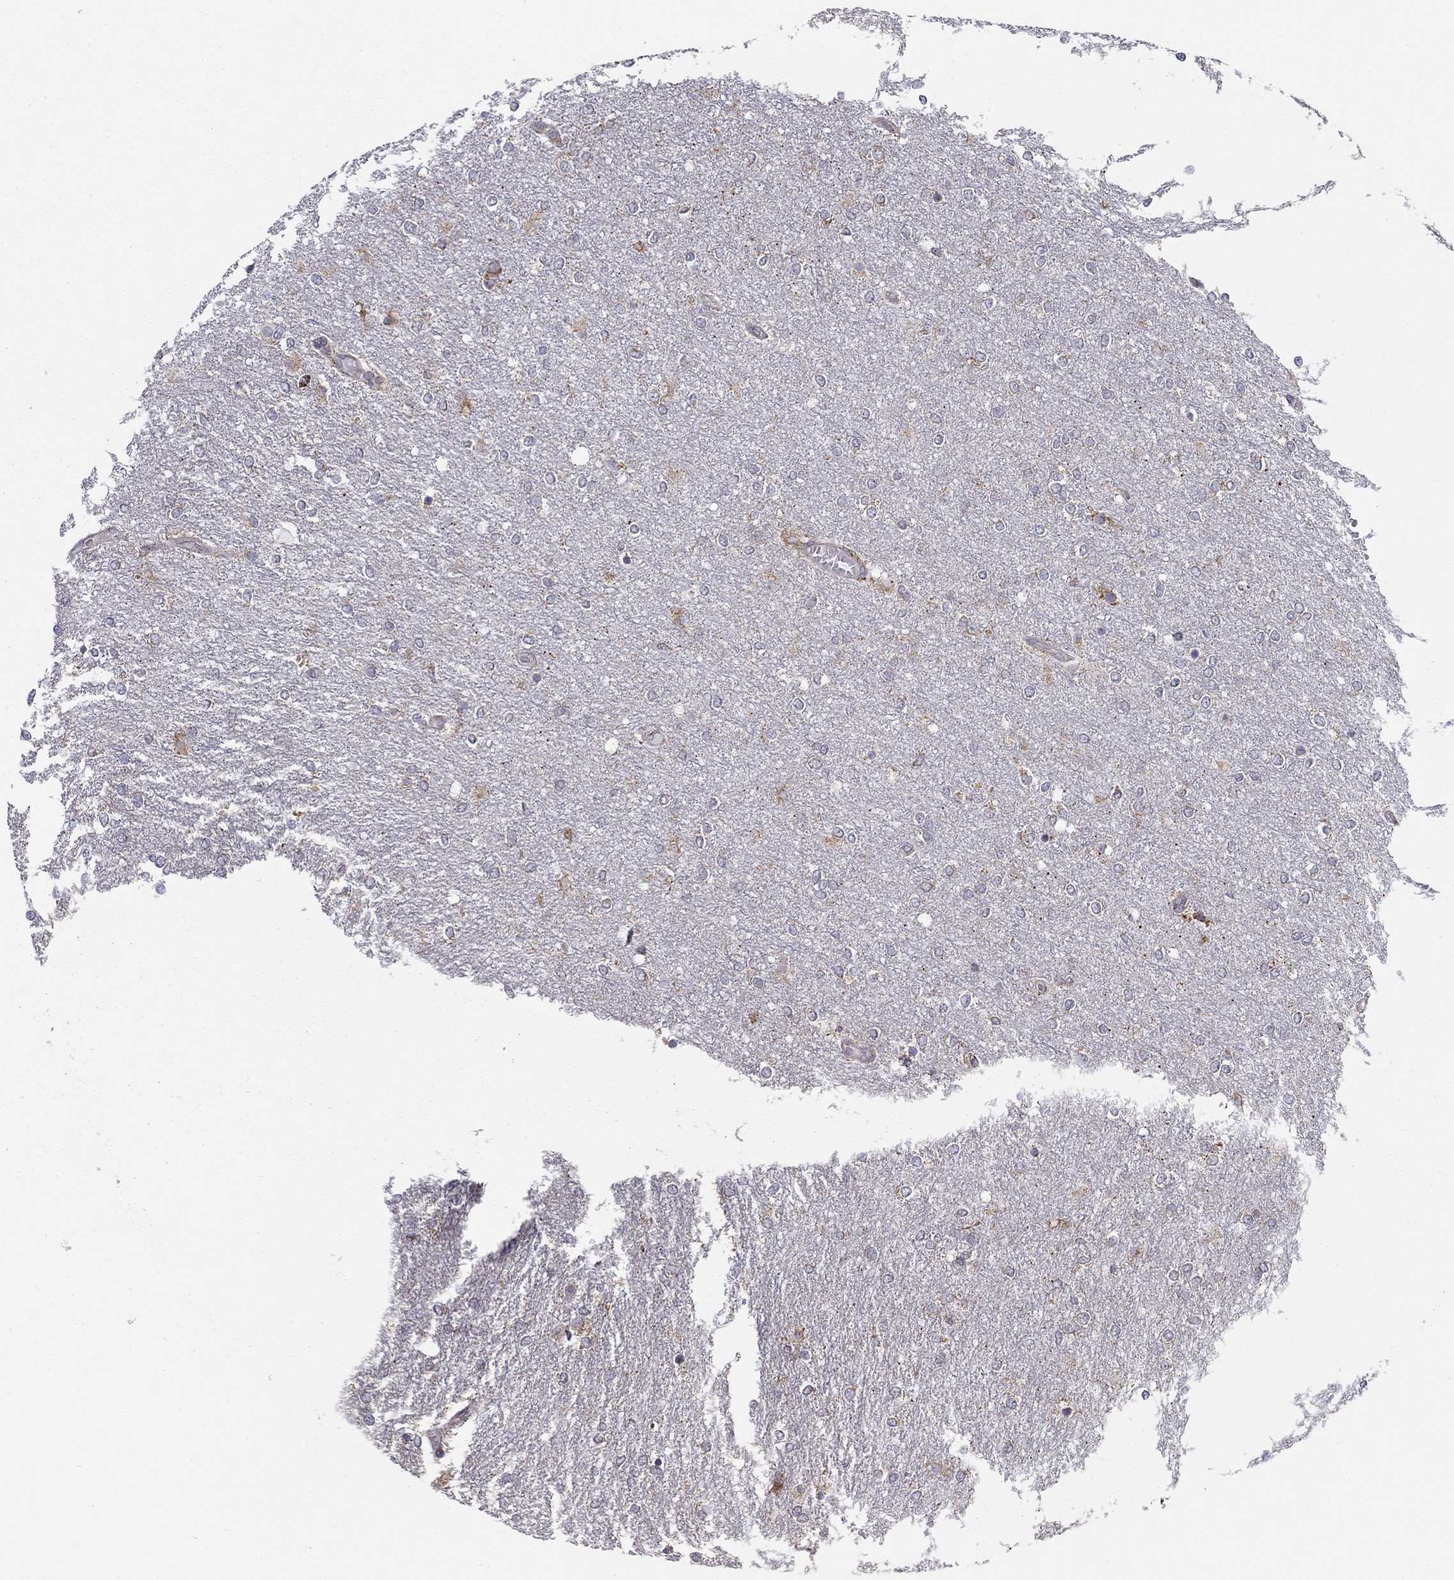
{"staining": {"intensity": "negative", "quantity": "none", "location": "none"}, "tissue": "glioma", "cell_type": "Tumor cells", "image_type": "cancer", "snomed": [{"axis": "morphology", "description": "Glioma, malignant, High grade"}, {"axis": "topography", "description": "Brain"}], "caption": "IHC image of high-grade glioma (malignant) stained for a protein (brown), which shows no positivity in tumor cells.", "gene": "PRDX4", "patient": {"sex": "female", "age": 61}}